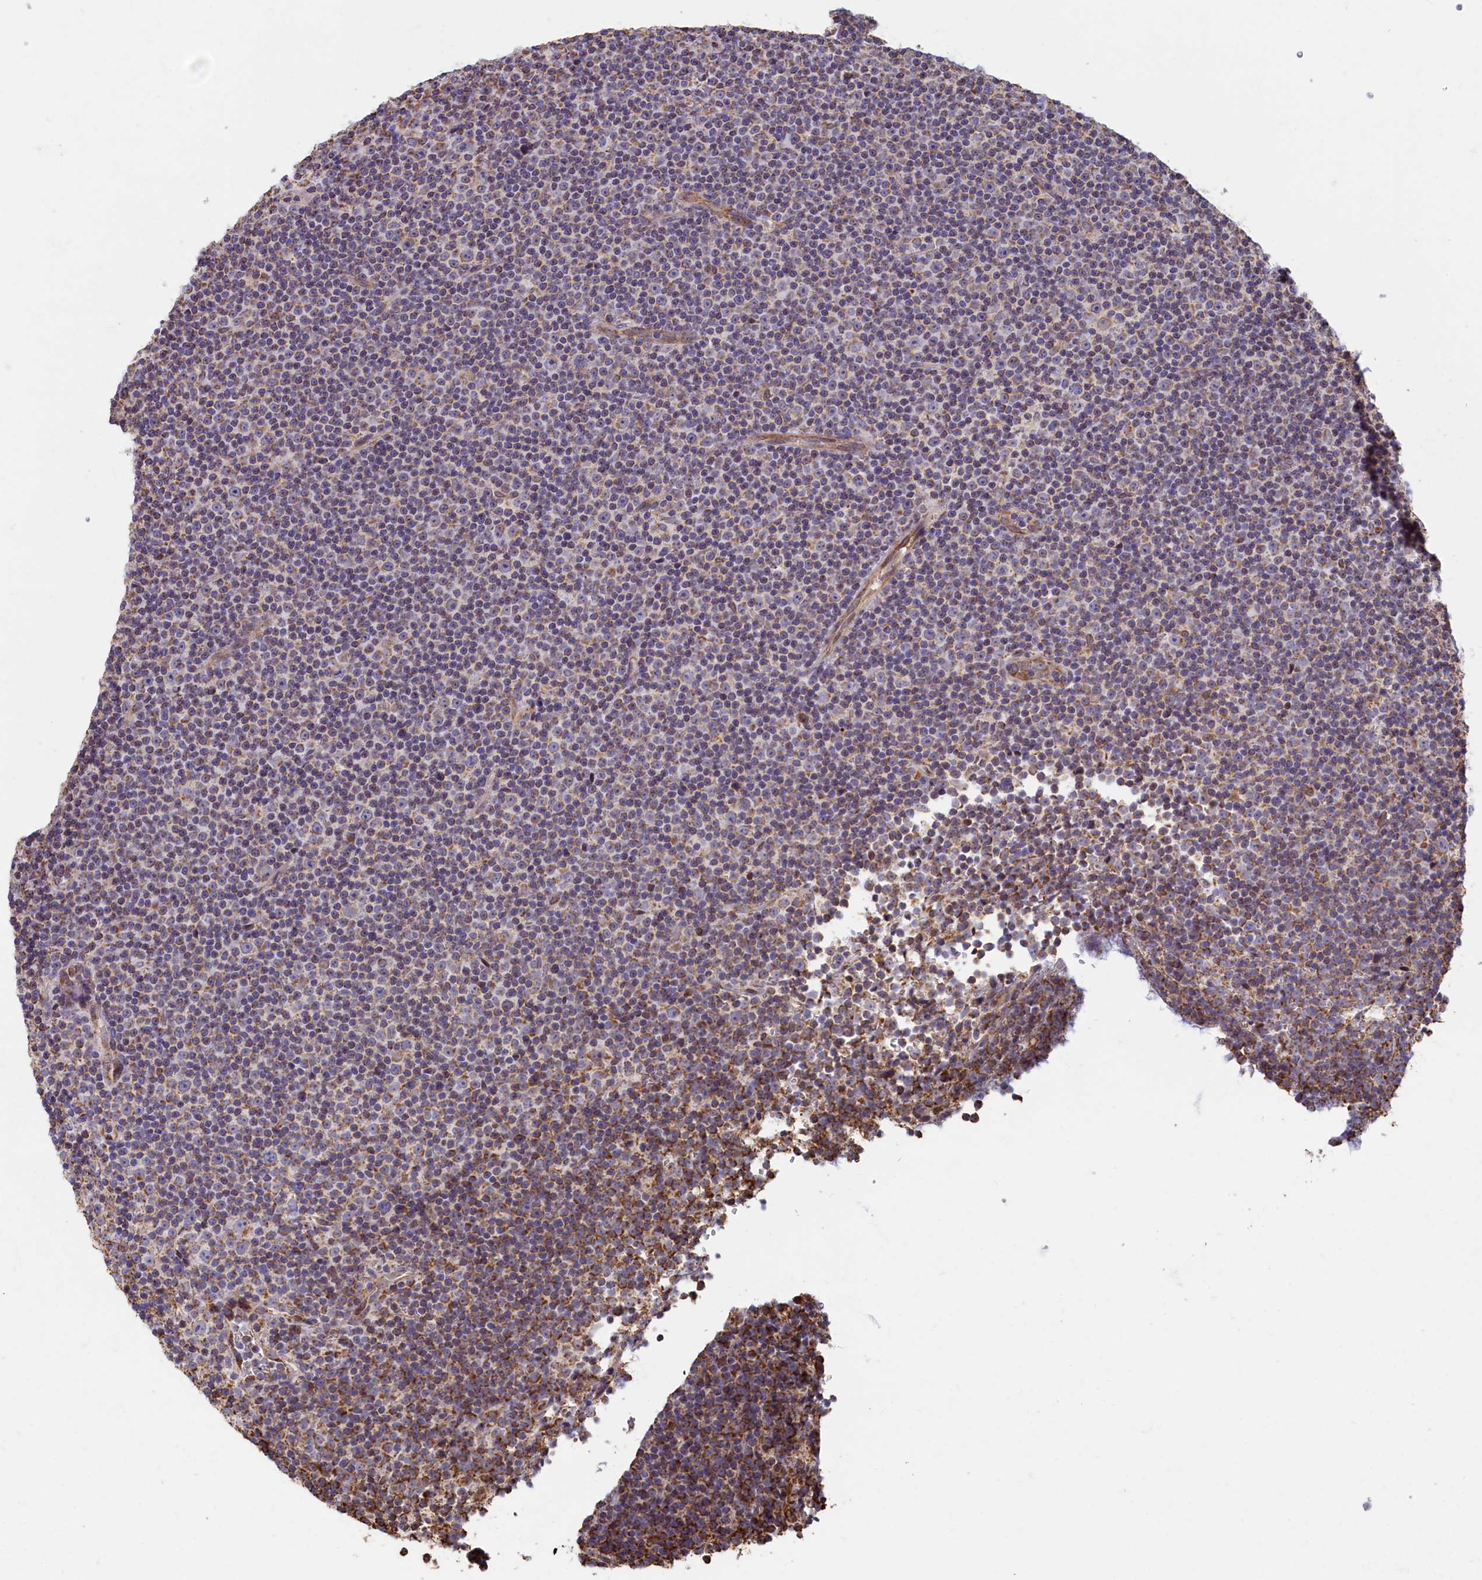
{"staining": {"intensity": "weak", "quantity": "25%-75%", "location": "cytoplasmic/membranous"}, "tissue": "lymphoma", "cell_type": "Tumor cells", "image_type": "cancer", "snomed": [{"axis": "morphology", "description": "Malignant lymphoma, non-Hodgkin's type, Low grade"}, {"axis": "topography", "description": "Lymph node"}], "caption": "Human low-grade malignant lymphoma, non-Hodgkin's type stained for a protein (brown) displays weak cytoplasmic/membranous positive positivity in approximately 25%-75% of tumor cells.", "gene": "SPR", "patient": {"sex": "female", "age": 67}}